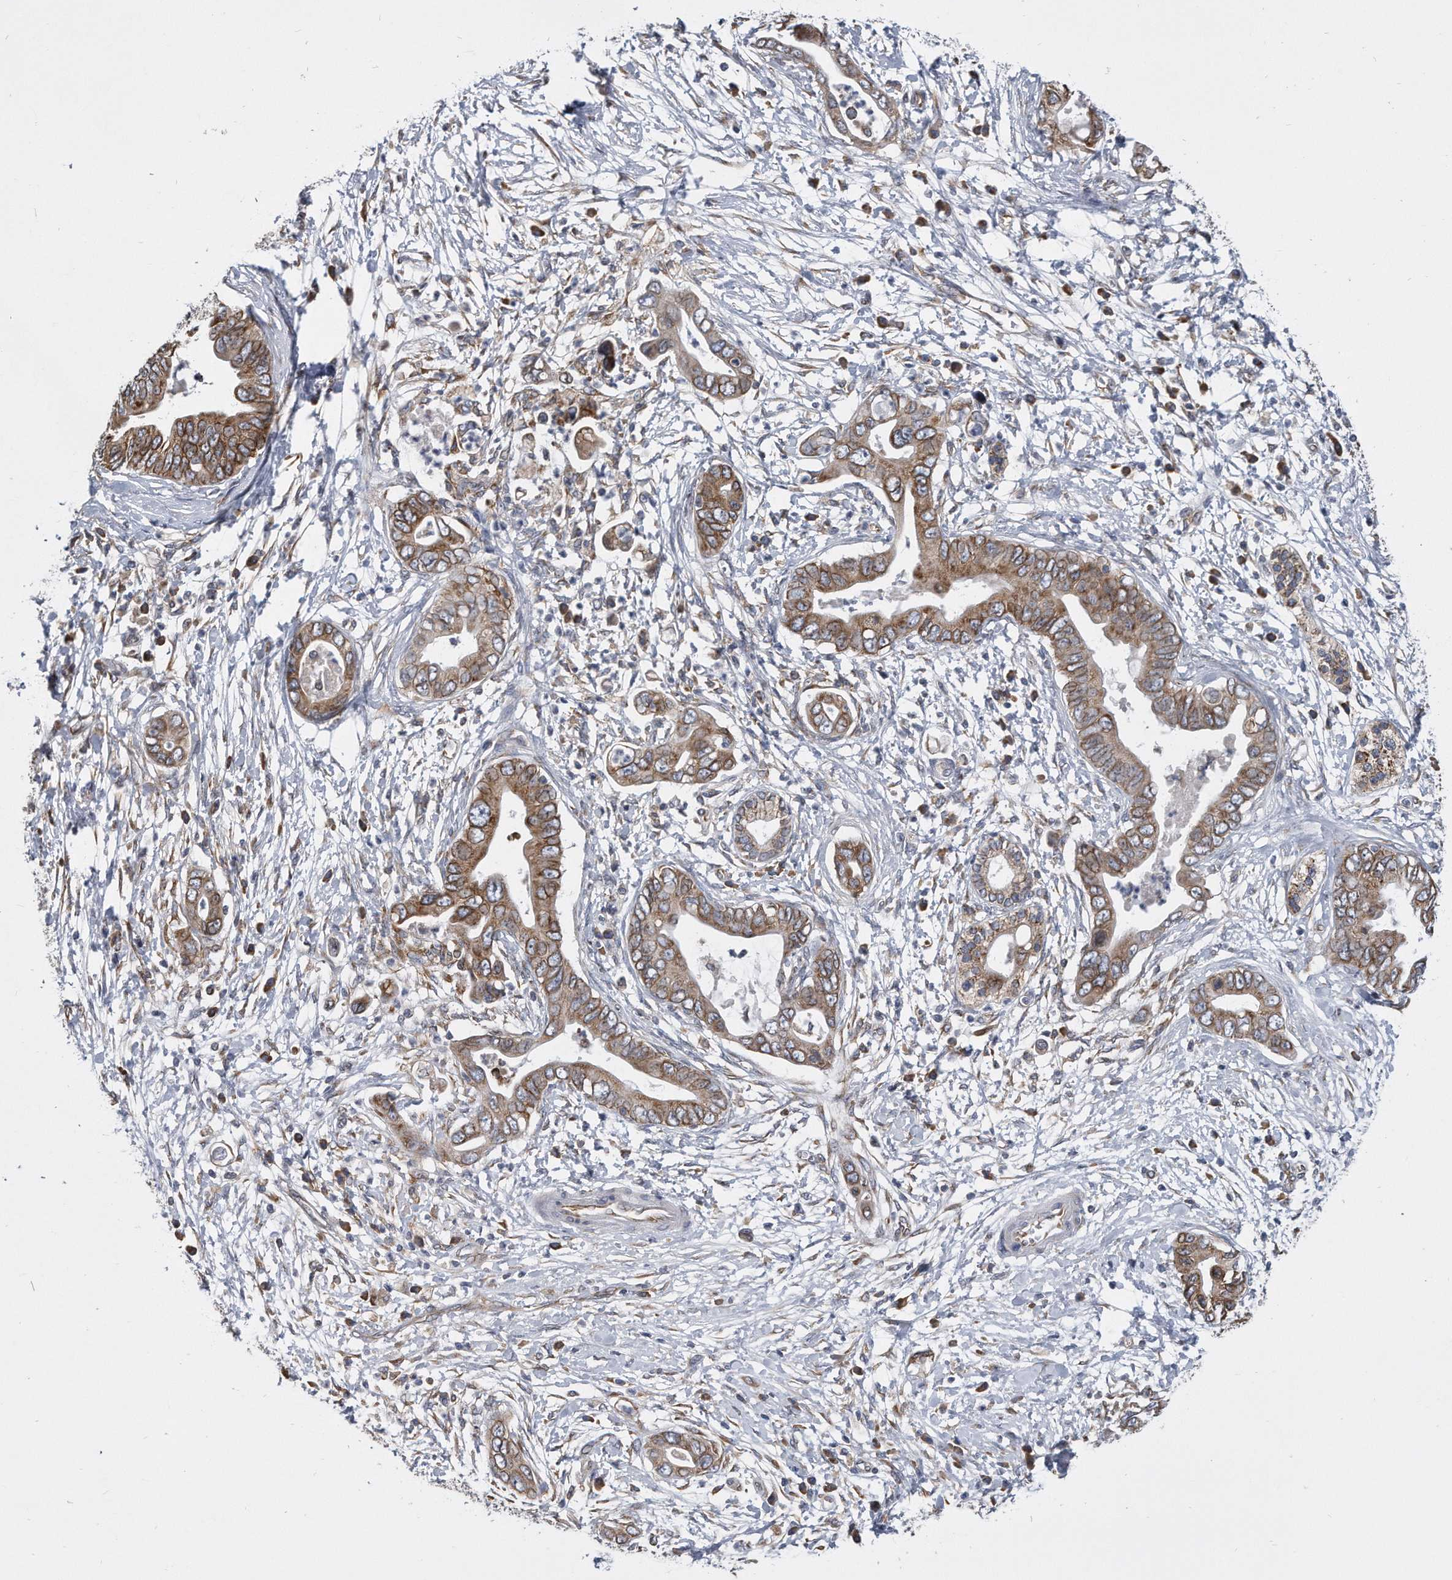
{"staining": {"intensity": "moderate", "quantity": ">75%", "location": "cytoplasmic/membranous"}, "tissue": "pancreatic cancer", "cell_type": "Tumor cells", "image_type": "cancer", "snomed": [{"axis": "morphology", "description": "Adenocarcinoma, NOS"}, {"axis": "topography", "description": "Pancreas"}], "caption": "Protein staining reveals moderate cytoplasmic/membranous positivity in about >75% of tumor cells in pancreatic cancer.", "gene": "CCDC47", "patient": {"sex": "male", "age": 75}}